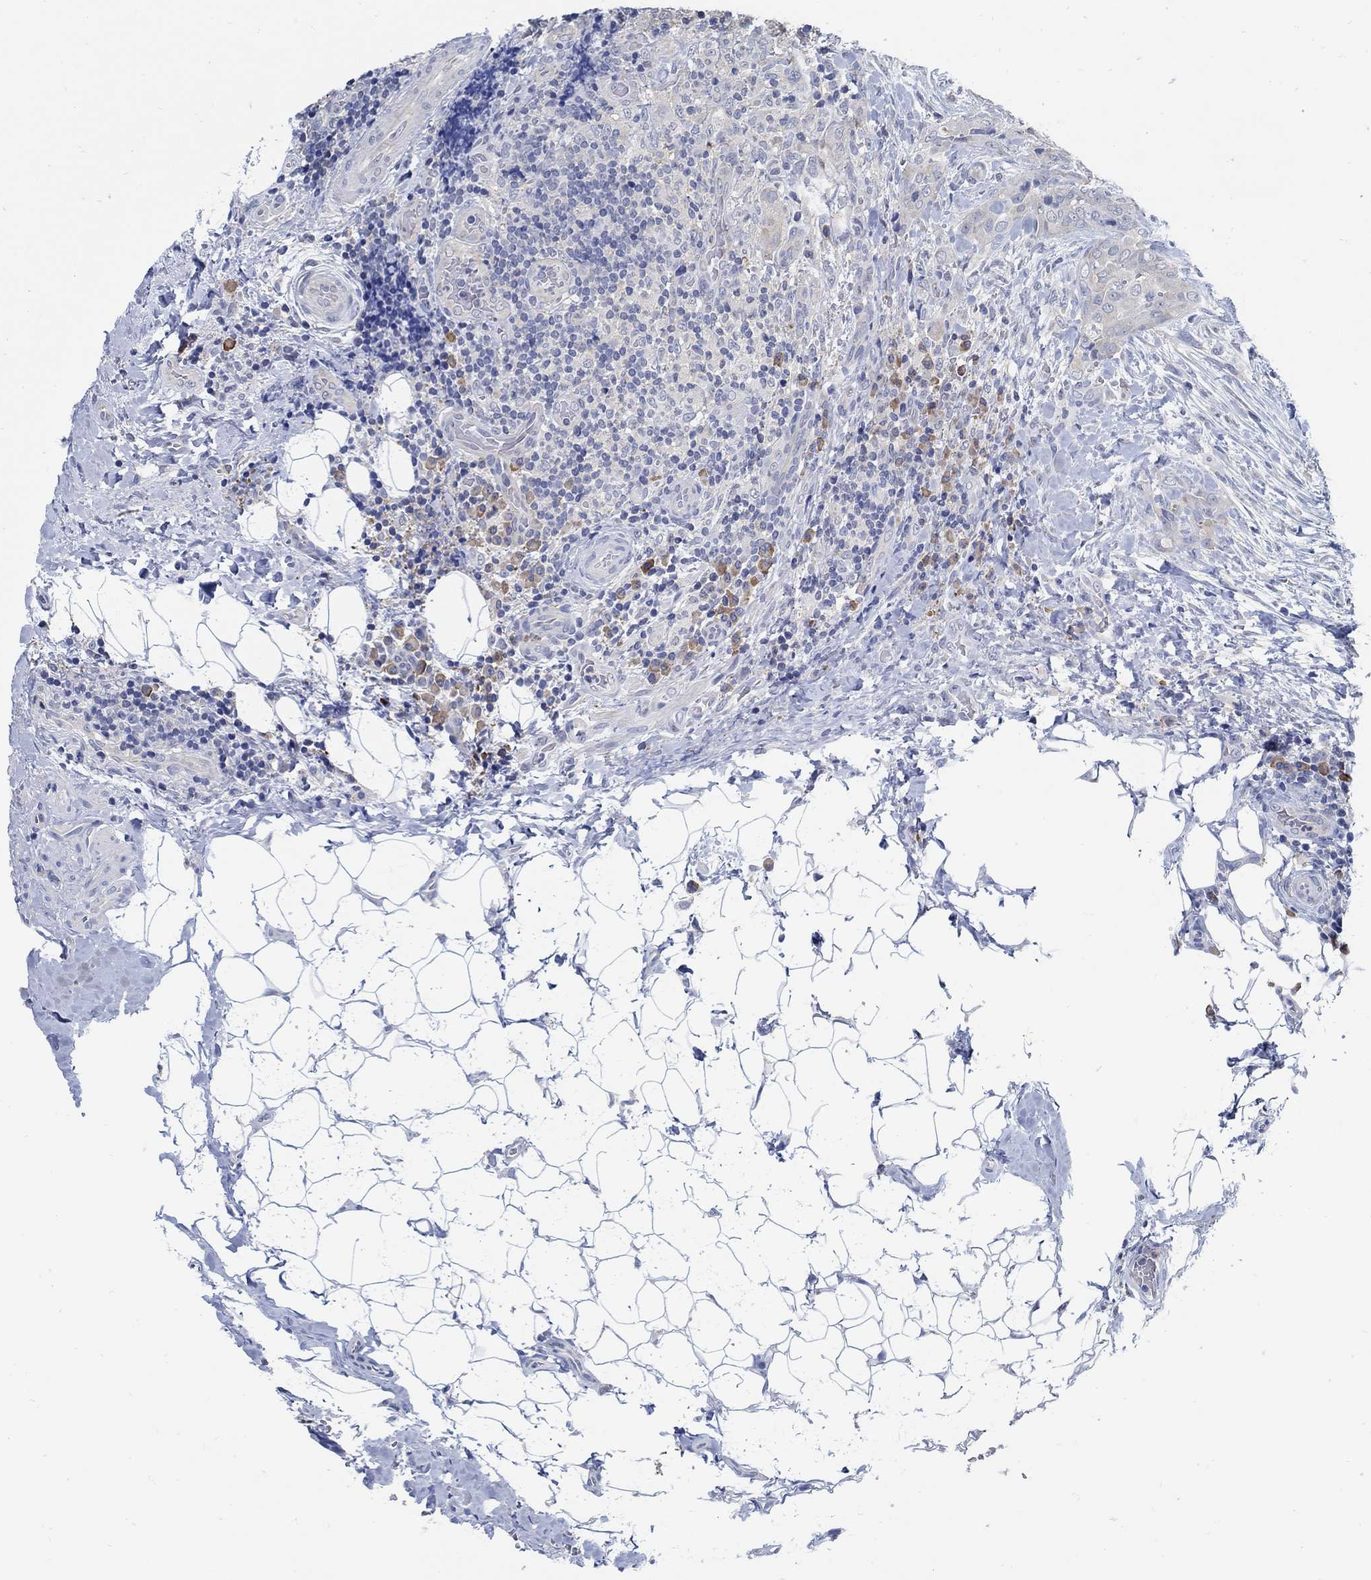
{"staining": {"intensity": "negative", "quantity": "none", "location": "none"}, "tissue": "thyroid cancer", "cell_type": "Tumor cells", "image_type": "cancer", "snomed": [{"axis": "morphology", "description": "Papillary adenocarcinoma, NOS"}, {"axis": "topography", "description": "Thyroid gland"}], "caption": "IHC histopathology image of neoplastic tissue: papillary adenocarcinoma (thyroid) stained with DAB reveals no significant protein positivity in tumor cells.", "gene": "PCDH11X", "patient": {"sex": "male", "age": 61}}